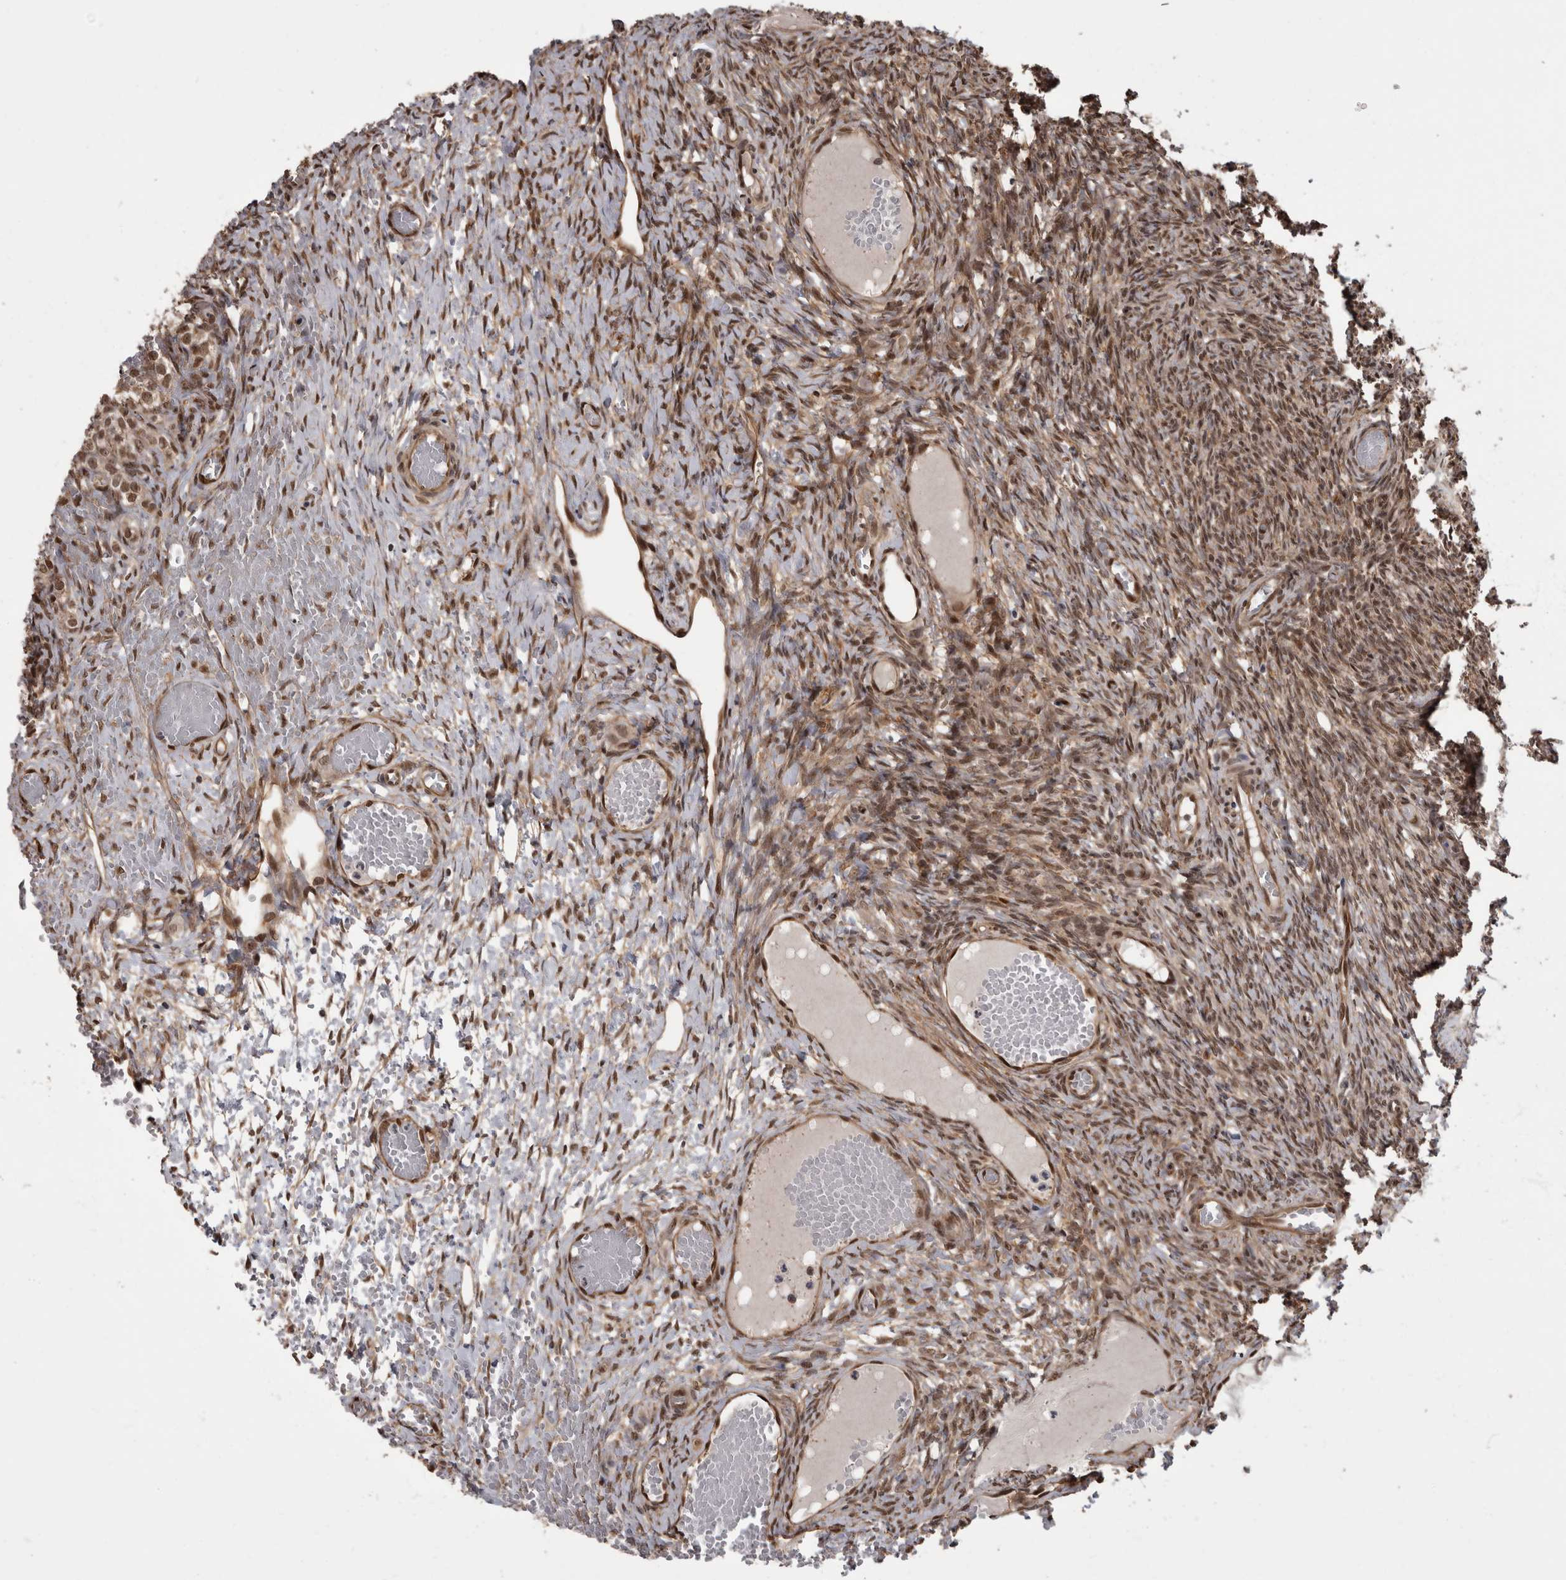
{"staining": {"intensity": "moderate", "quantity": ">75%", "location": "cytoplasmic/membranous,nuclear"}, "tissue": "ovary", "cell_type": "Ovarian stroma cells", "image_type": "normal", "snomed": [{"axis": "morphology", "description": "Adenocarcinoma, NOS"}, {"axis": "topography", "description": "Endometrium"}], "caption": "DAB (3,3'-diaminobenzidine) immunohistochemical staining of normal human ovary reveals moderate cytoplasmic/membranous,nuclear protein staining in approximately >75% of ovarian stroma cells.", "gene": "AKT3", "patient": {"sex": "female", "age": 32}}